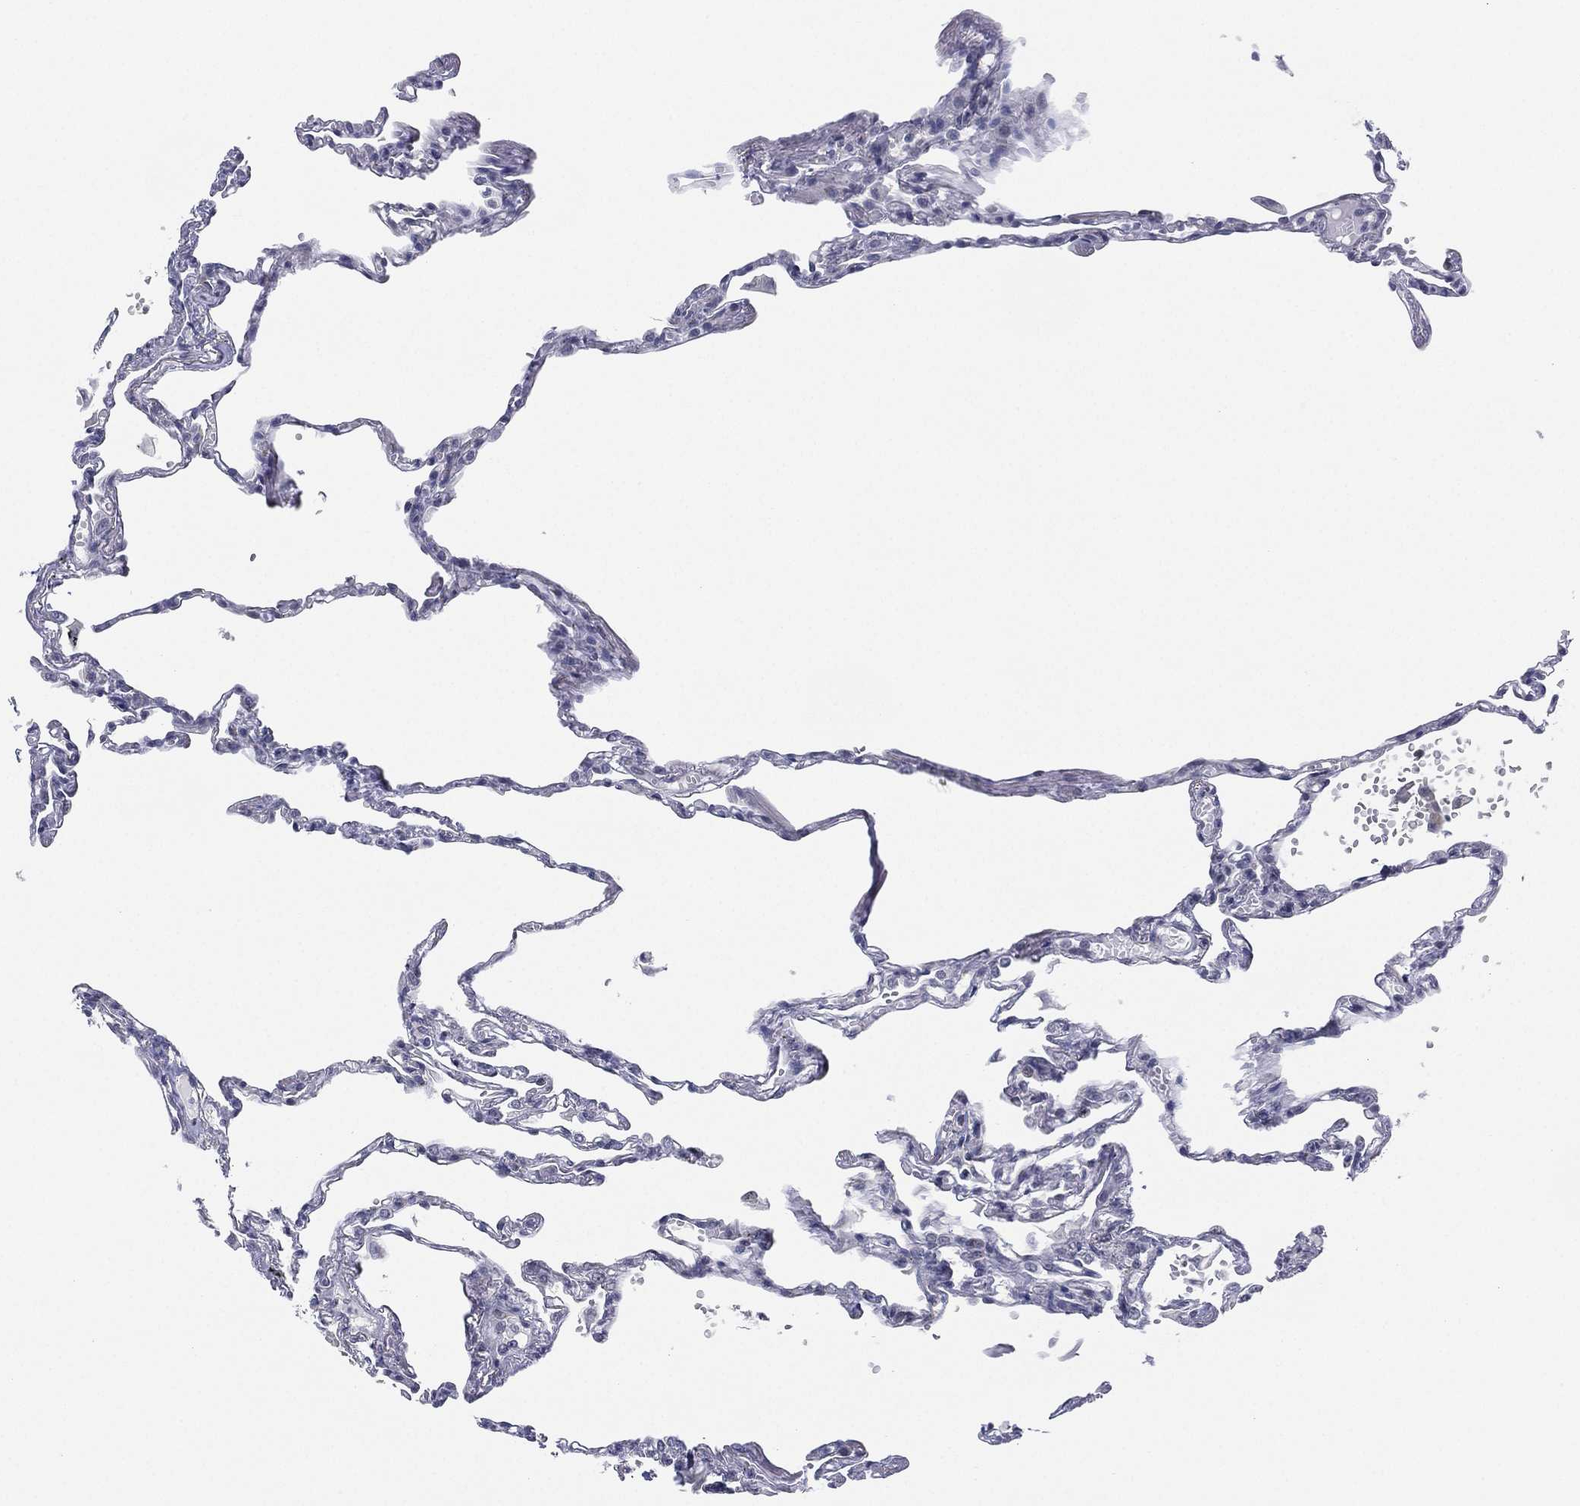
{"staining": {"intensity": "negative", "quantity": "none", "location": "none"}, "tissue": "lung", "cell_type": "Alveolar cells", "image_type": "normal", "snomed": [{"axis": "morphology", "description": "Normal tissue, NOS"}, {"axis": "topography", "description": "Lung"}], "caption": "This photomicrograph is of benign lung stained with immunohistochemistry (IHC) to label a protein in brown with the nuclei are counter-stained blue. There is no staining in alveolar cells. (DAB immunohistochemistry (IHC), high magnification).", "gene": "CD177", "patient": {"sex": "male", "age": 78}}